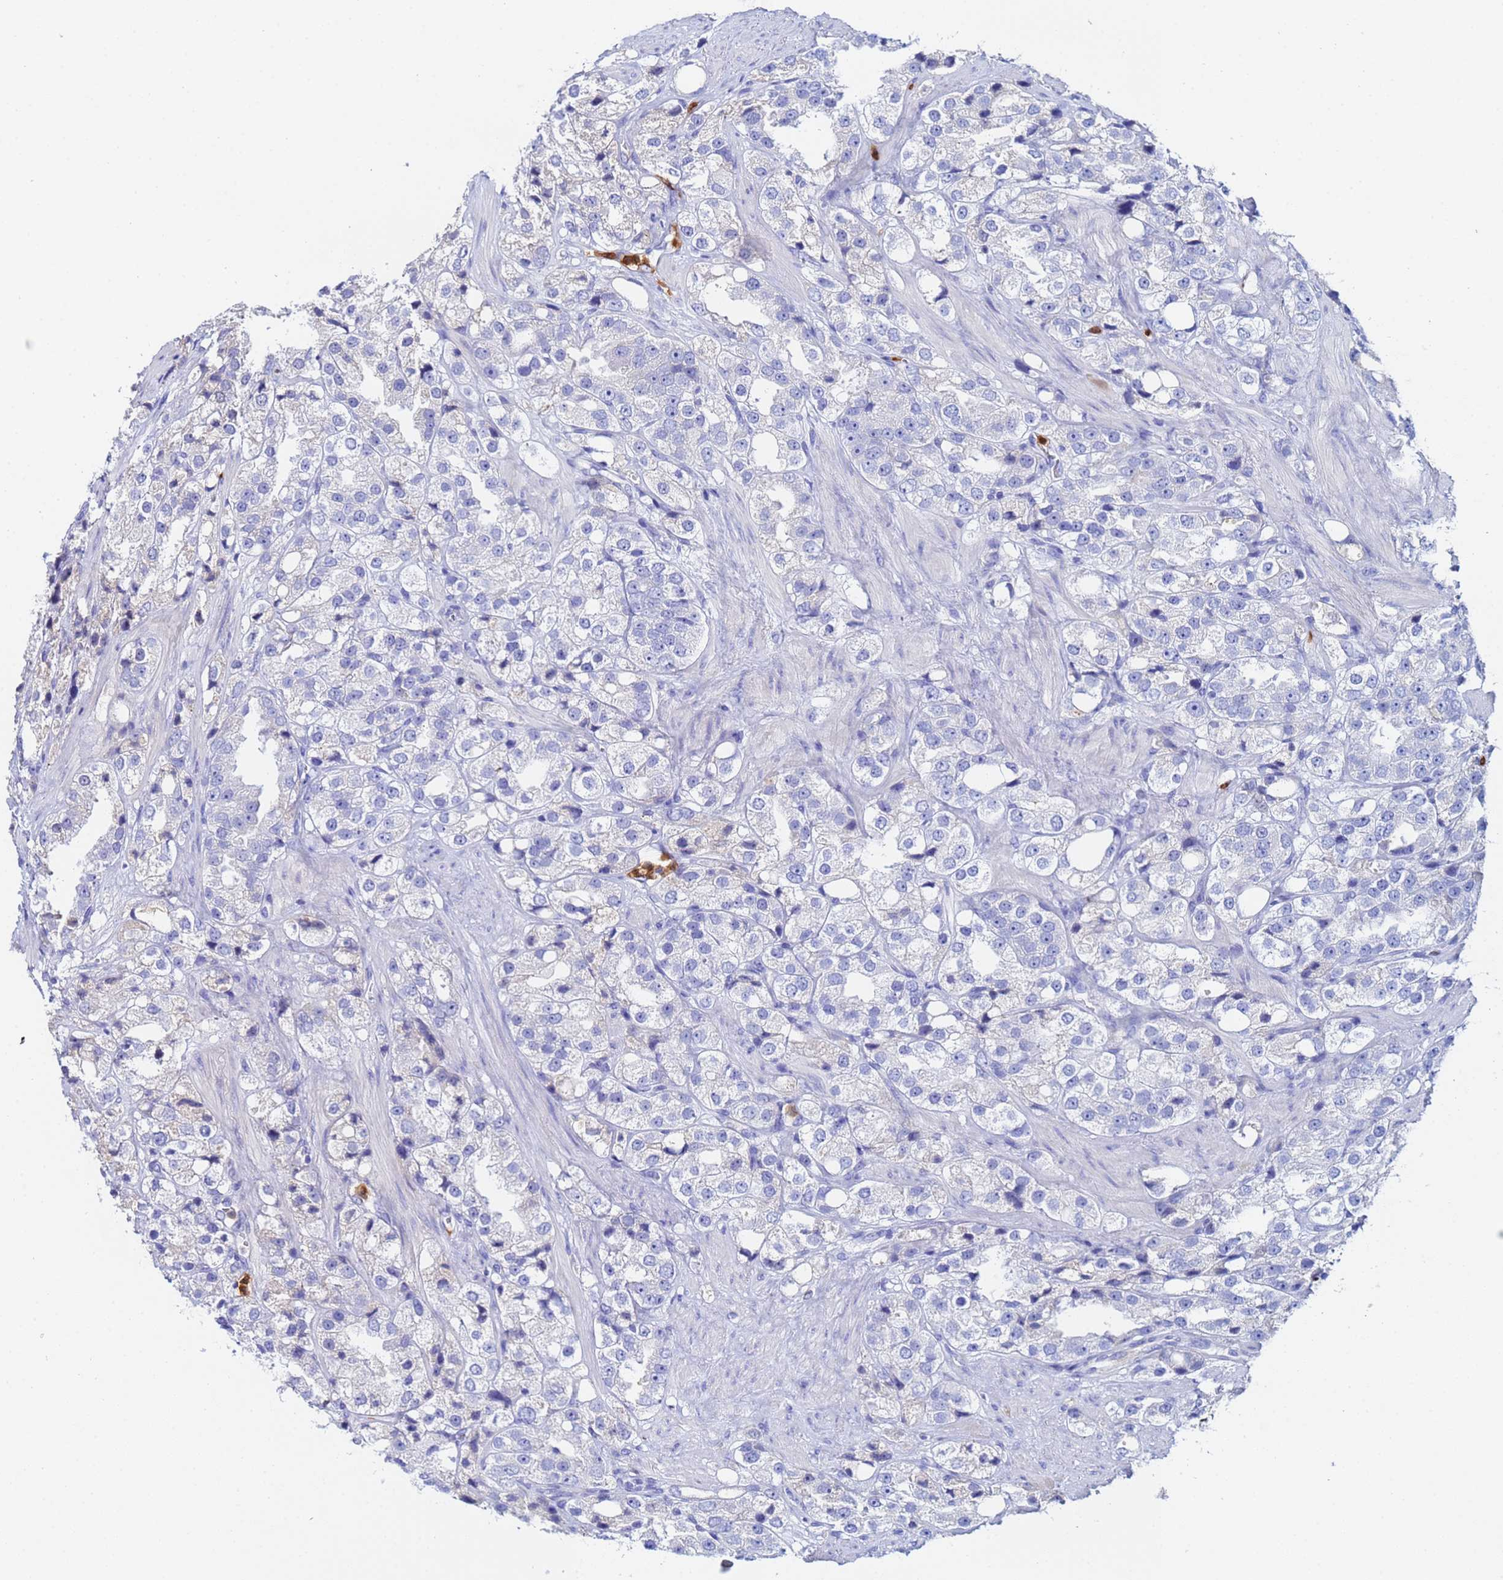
{"staining": {"intensity": "negative", "quantity": "none", "location": "none"}, "tissue": "prostate cancer", "cell_type": "Tumor cells", "image_type": "cancer", "snomed": [{"axis": "morphology", "description": "Adenocarcinoma, NOS"}, {"axis": "topography", "description": "Prostate"}], "caption": "Immunohistochemical staining of prostate adenocarcinoma displays no significant staining in tumor cells. The staining was performed using DAB (3,3'-diaminobenzidine) to visualize the protein expression in brown, while the nuclei were stained in blue with hematoxylin (Magnification: 20x).", "gene": "TUBAL3", "patient": {"sex": "male", "age": 79}}